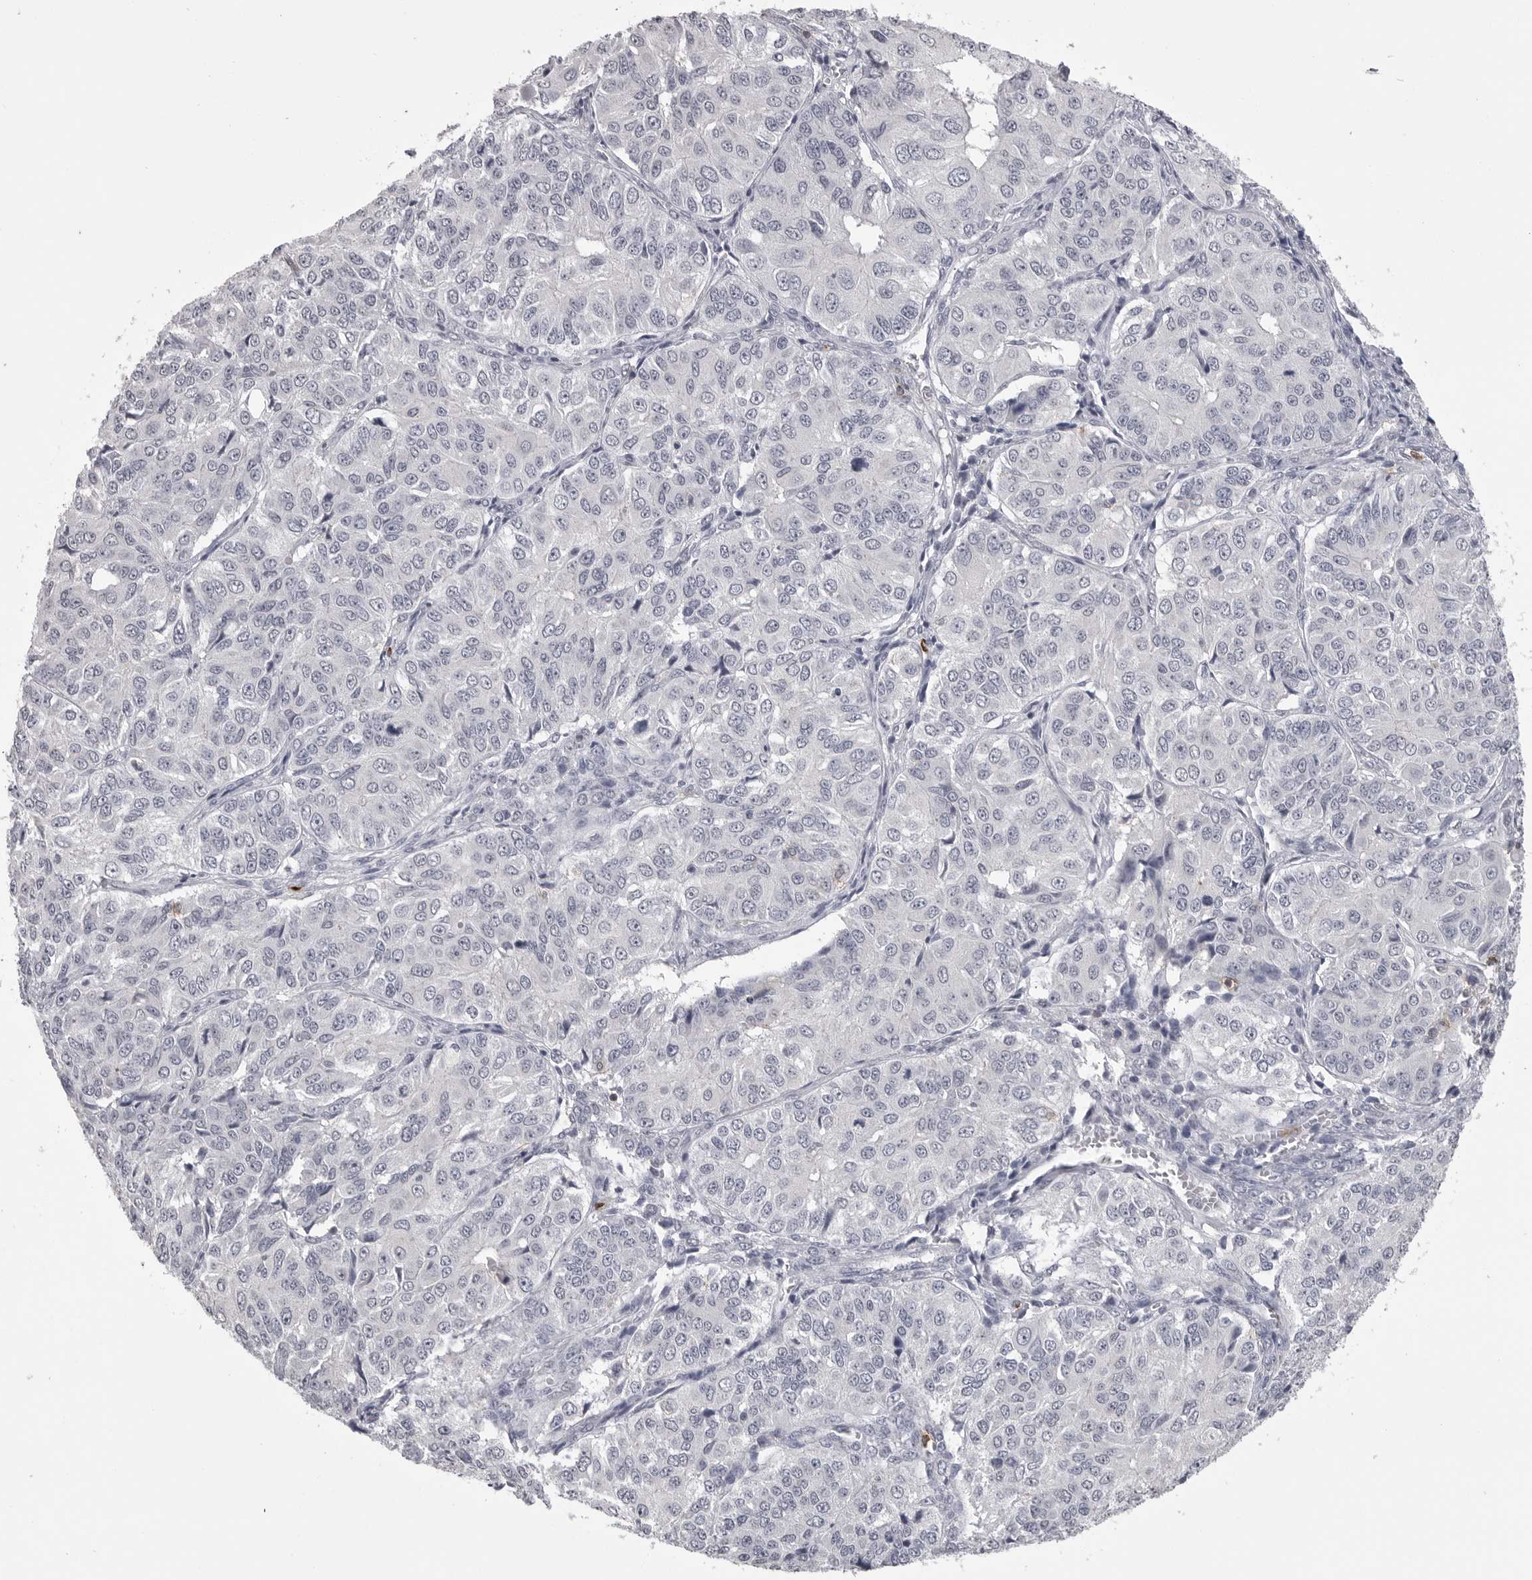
{"staining": {"intensity": "negative", "quantity": "none", "location": "none"}, "tissue": "ovarian cancer", "cell_type": "Tumor cells", "image_type": "cancer", "snomed": [{"axis": "morphology", "description": "Carcinoma, endometroid"}, {"axis": "topography", "description": "Ovary"}], "caption": "IHC photomicrograph of neoplastic tissue: endometroid carcinoma (ovarian) stained with DAB (3,3'-diaminobenzidine) exhibits no significant protein staining in tumor cells.", "gene": "ITGAL", "patient": {"sex": "female", "age": 51}}